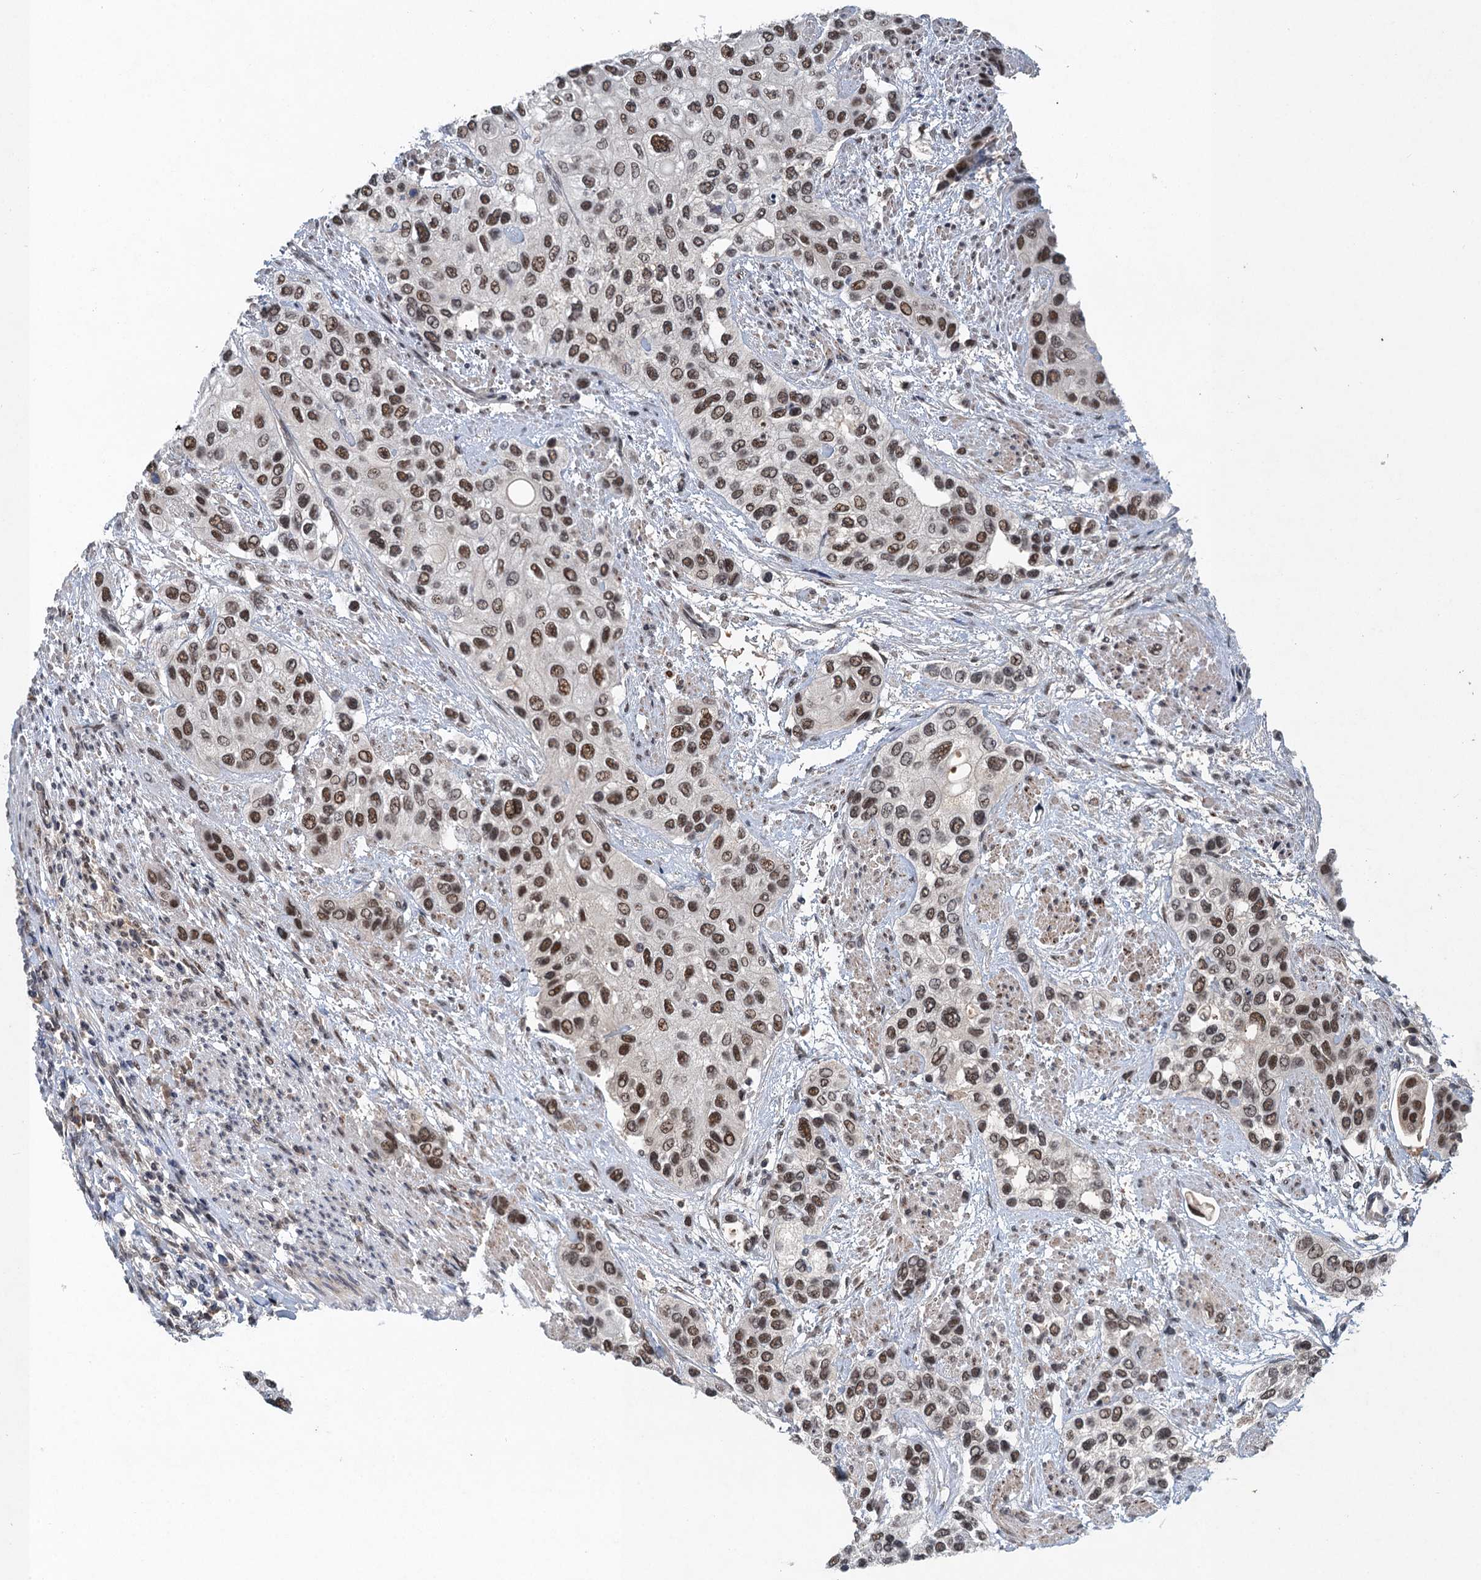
{"staining": {"intensity": "moderate", "quantity": ">75%", "location": "nuclear"}, "tissue": "urothelial cancer", "cell_type": "Tumor cells", "image_type": "cancer", "snomed": [{"axis": "morphology", "description": "Normal tissue, NOS"}, {"axis": "morphology", "description": "Urothelial carcinoma, High grade"}, {"axis": "topography", "description": "Vascular tissue"}, {"axis": "topography", "description": "Urinary bladder"}], "caption": "Immunohistochemical staining of high-grade urothelial carcinoma exhibits medium levels of moderate nuclear positivity in approximately >75% of tumor cells. Using DAB (brown) and hematoxylin (blue) stains, captured at high magnification using brightfield microscopy.", "gene": "CSTF3", "patient": {"sex": "female", "age": 56}}